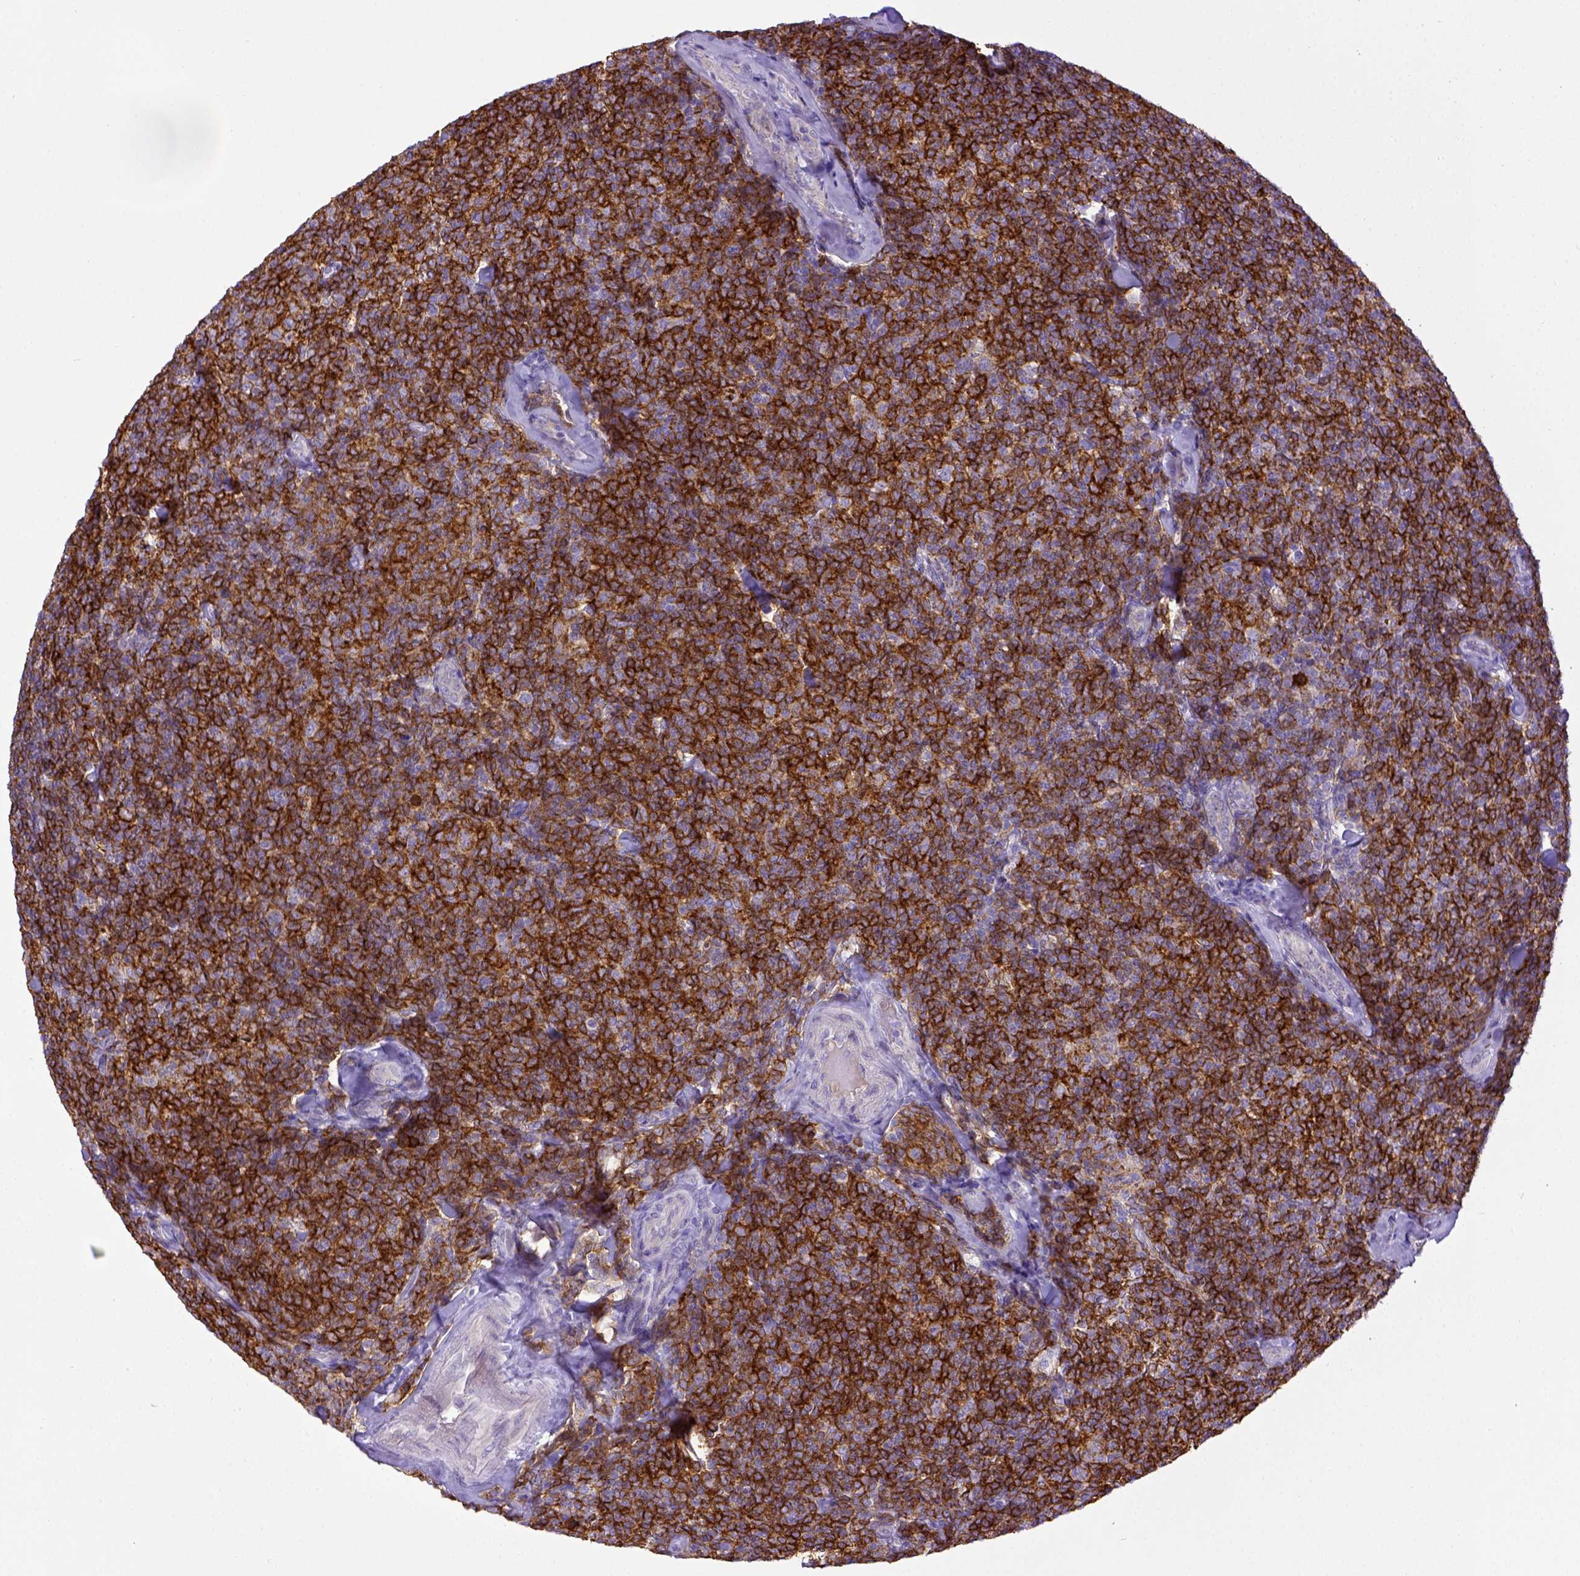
{"staining": {"intensity": "strong", "quantity": ">75%", "location": "cytoplasmic/membranous"}, "tissue": "lymphoma", "cell_type": "Tumor cells", "image_type": "cancer", "snomed": [{"axis": "morphology", "description": "Malignant lymphoma, non-Hodgkin's type, Low grade"}, {"axis": "topography", "description": "Lymph node"}], "caption": "Immunohistochemical staining of malignant lymphoma, non-Hodgkin's type (low-grade) reveals high levels of strong cytoplasmic/membranous staining in approximately >75% of tumor cells.", "gene": "CD40", "patient": {"sex": "female", "age": 56}}